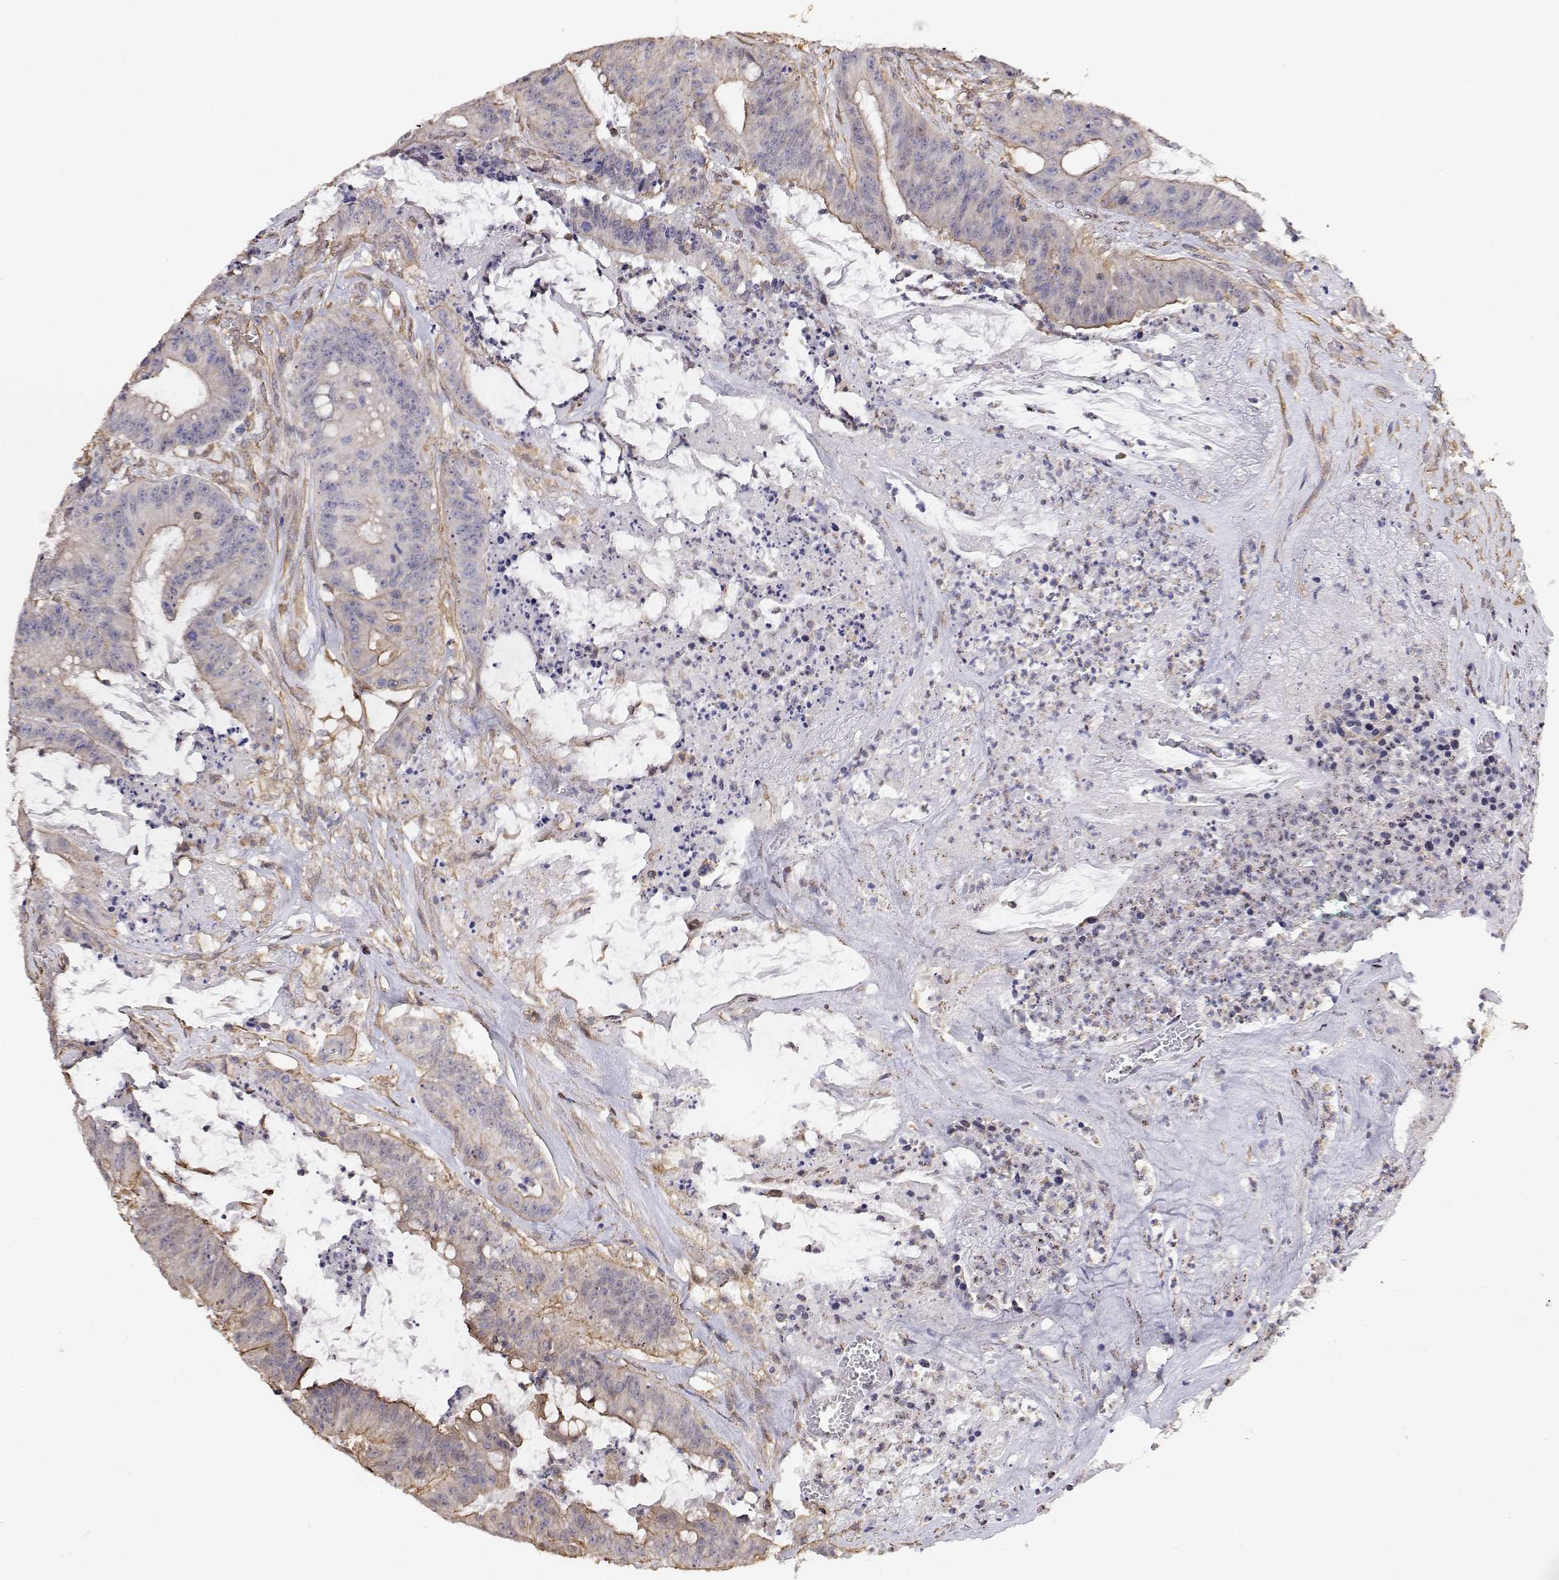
{"staining": {"intensity": "weak", "quantity": "<25%", "location": "cytoplasmic/membranous"}, "tissue": "colorectal cancer", "cell_type": "Tumor cells", "image_type": "cancer", "snomed": [{"axis": "morphology", "description": "Adenocarcinoma, NOS"}, {"axis": "topography", "description": "Colon"}], "caption": "An image of human adenocarcinoma (colorectal) is negative for staining in tumor cells.", "gene": "GSDMA", "patient": {"sex": "male", "age": 33}}